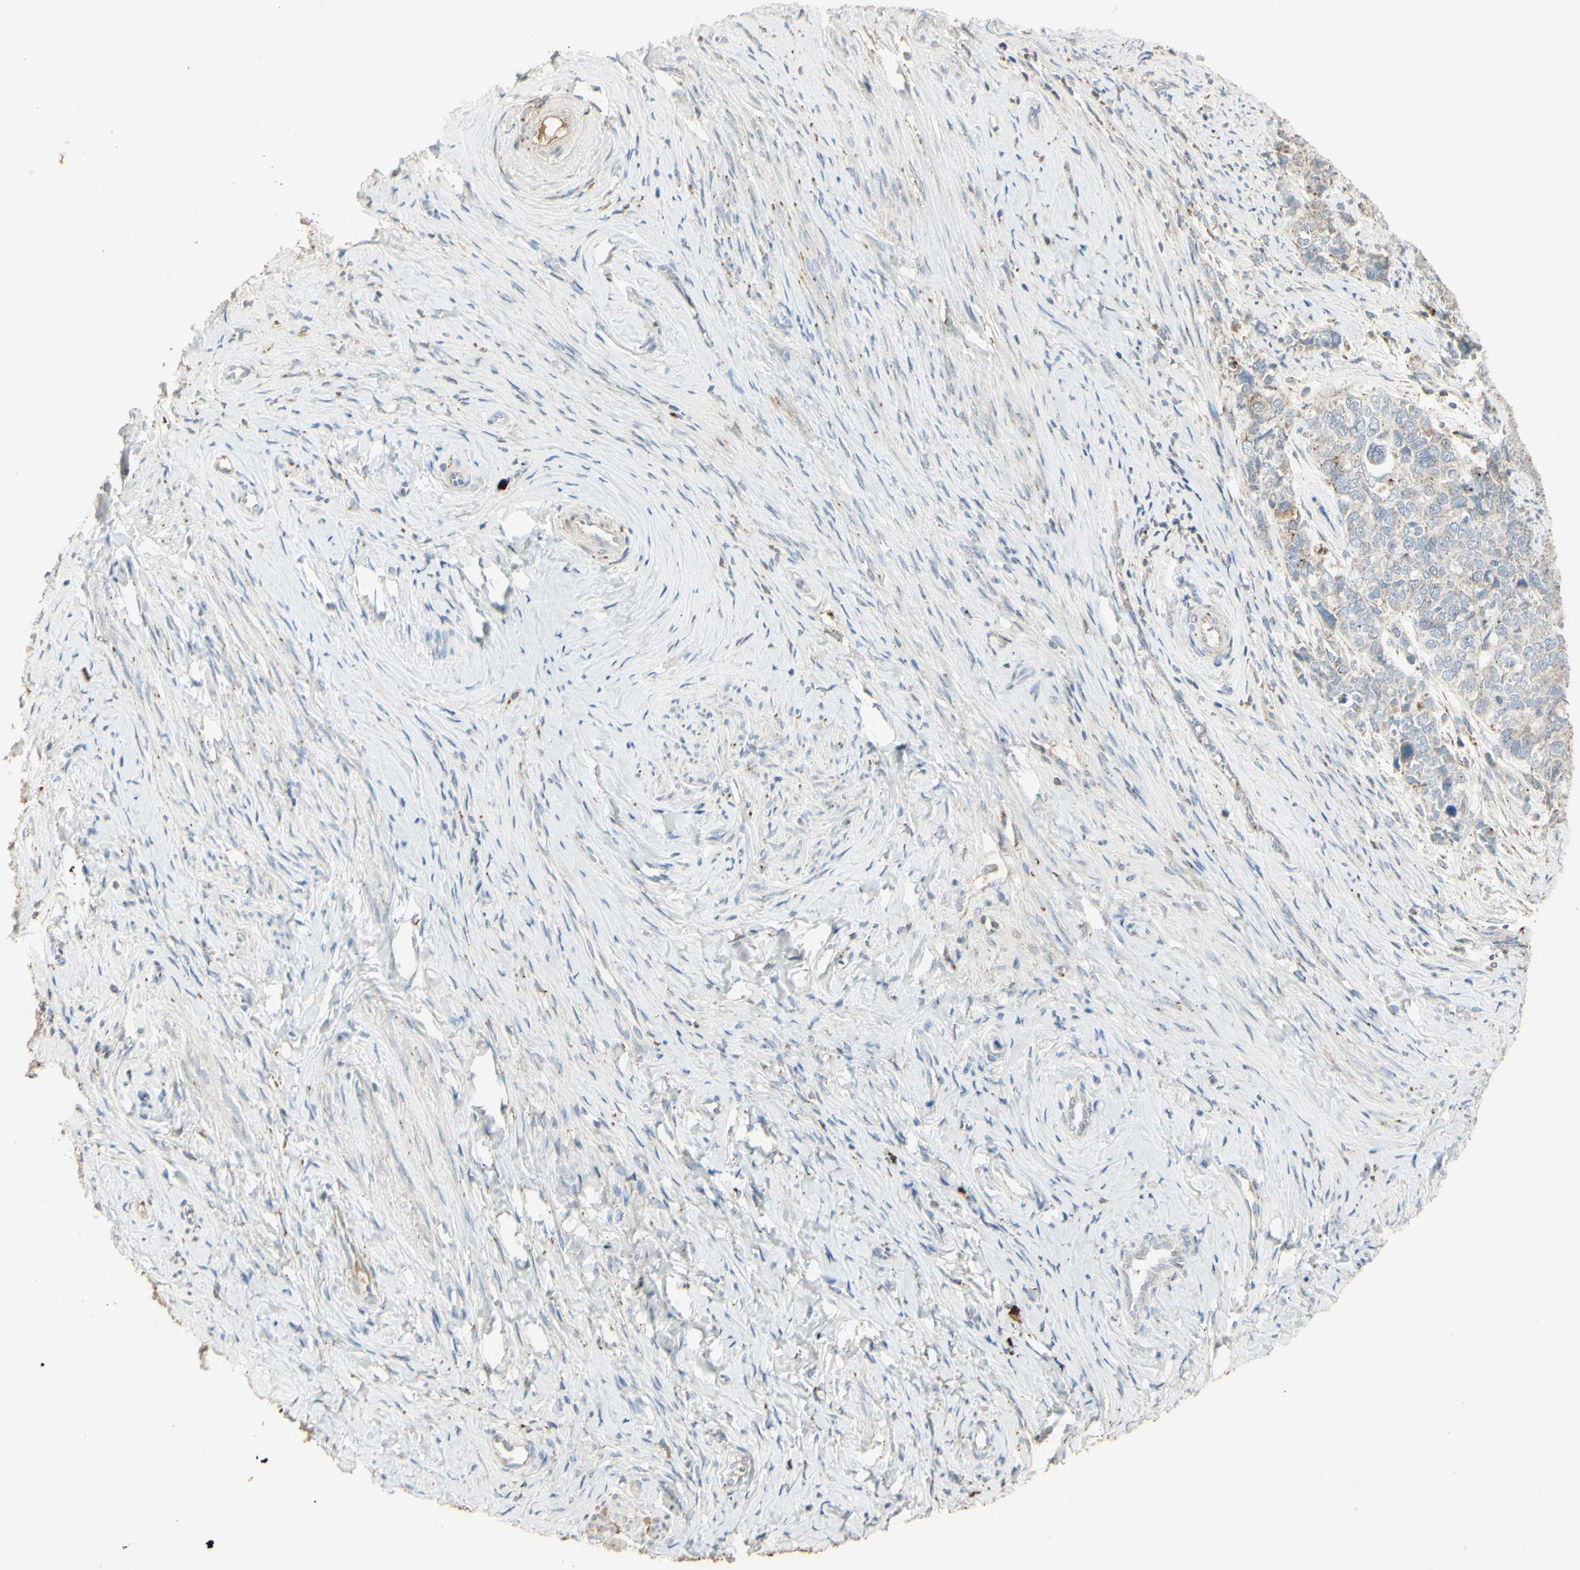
{"staining": {"intensity": "weak", "quantity": "25%-75%", "location": "cytoplasmic/membranous"}, "tissue": "cervical cancer", "cell_type": "Tumor cells", "image_type": "cancer", "snomed": [{"axis": "morphology", "description": "Squamous cell carcinoma, NOS"}, {"axis": "topography", "description": "Cervix"}], "caption": "Immunohistochemical staining of cervical cancer (squamous cell carcinoma) reveals weak cytoplasmic/membranous protein positivity in approximately 25%-75% of tumor cells.", "gene": "ANGPTL1", "patient": {"sex": "female", "age": 63}}